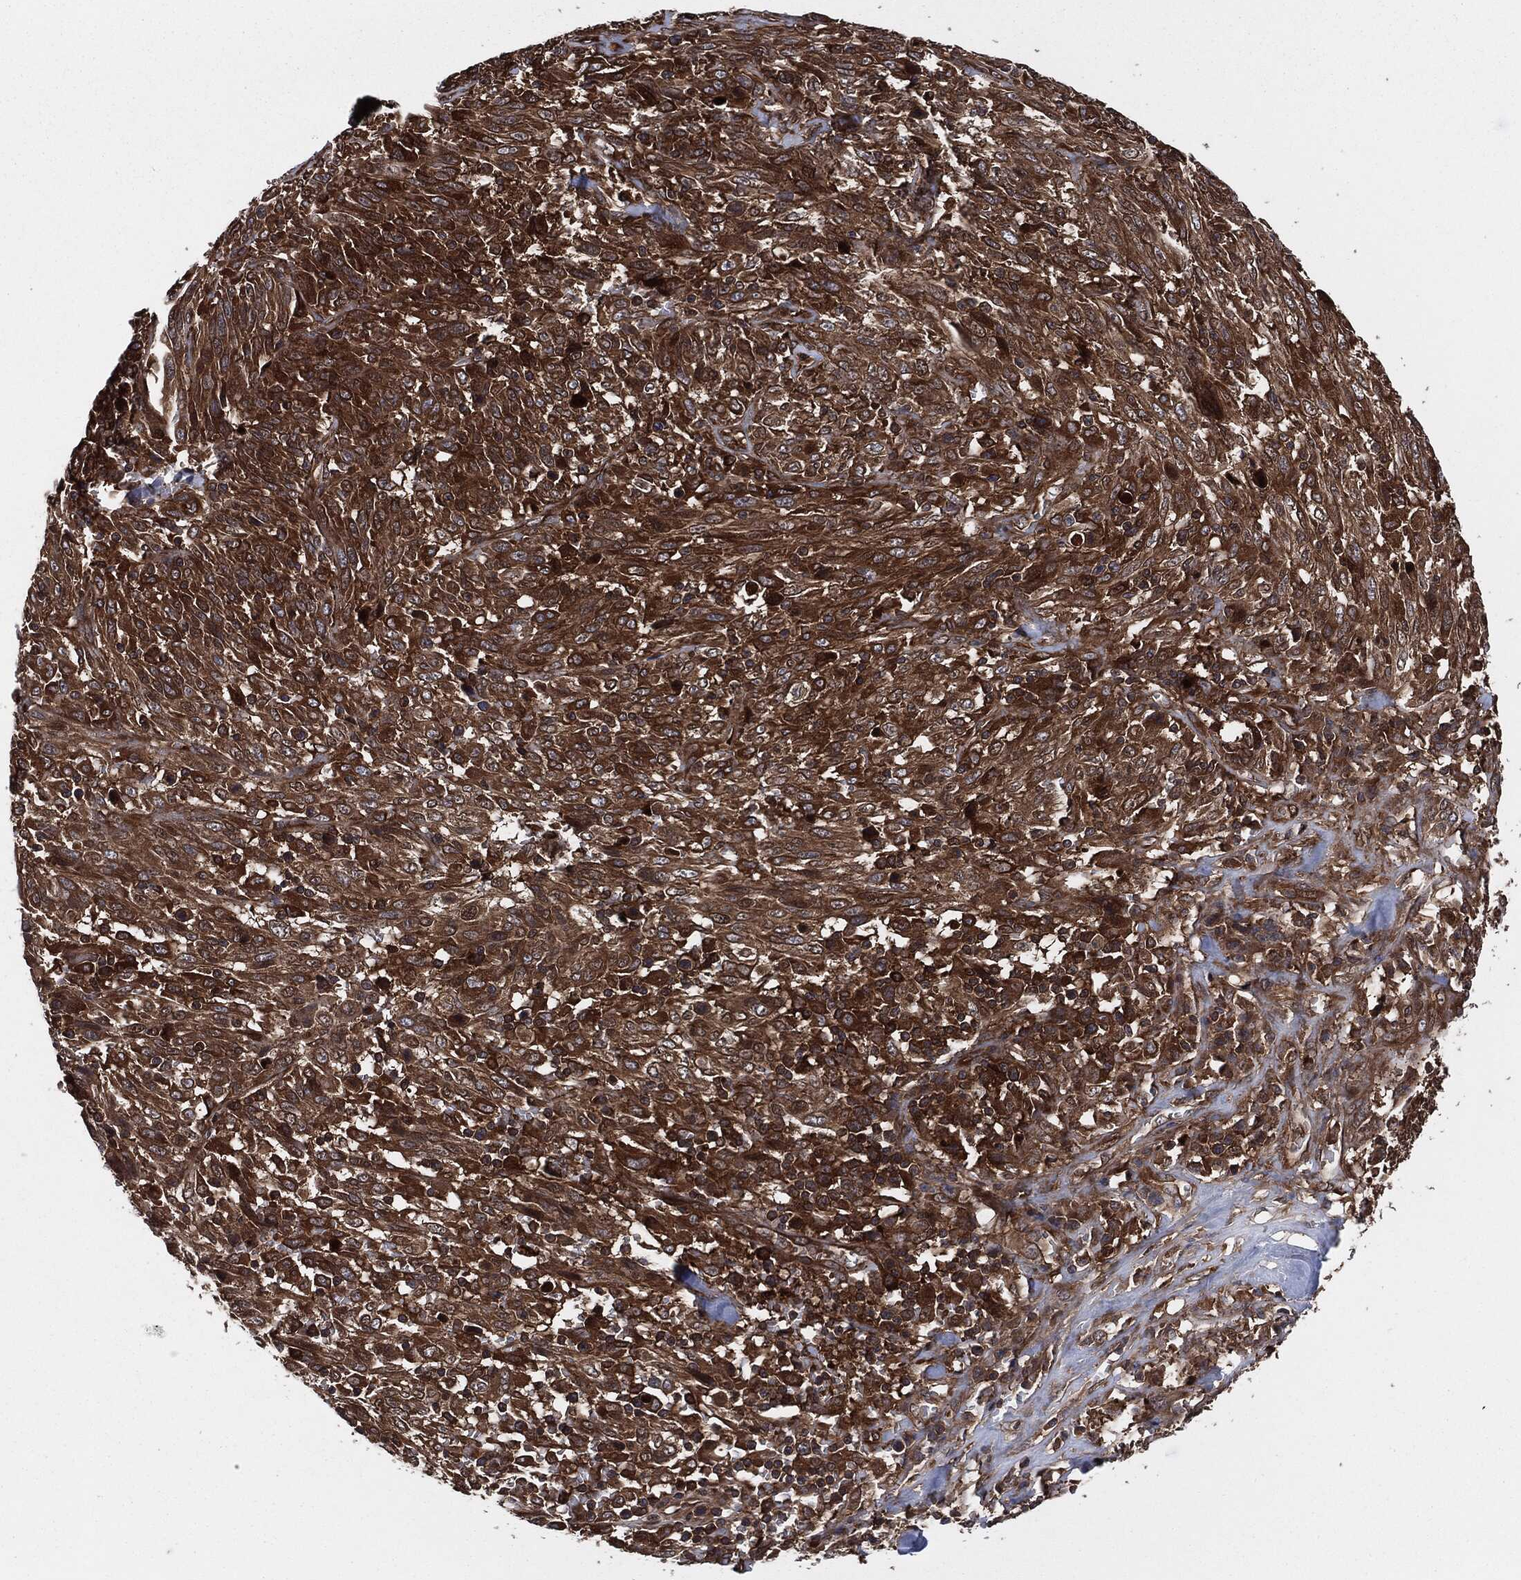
{"staining": {"intensity": "strong", "quantity": ">75%", "location": "cytoplasmic/membranous"}, "tissue": "melanoma", "cell_type": "Tumor cells", "image_type": "cancer", "snomed": [{"axis": "morphology", "description": "Malignant melanoma, NOS"}, {"axis": "topography", "description": "Skin"}], "caption": "This is an image of IHC staining of malignant melanoma, which shows strong positivity in the cytoplasmic/membranous of tumor cells.", "gene": "XPNPEP1", "patient": {"sex": "female", "age": 91}}